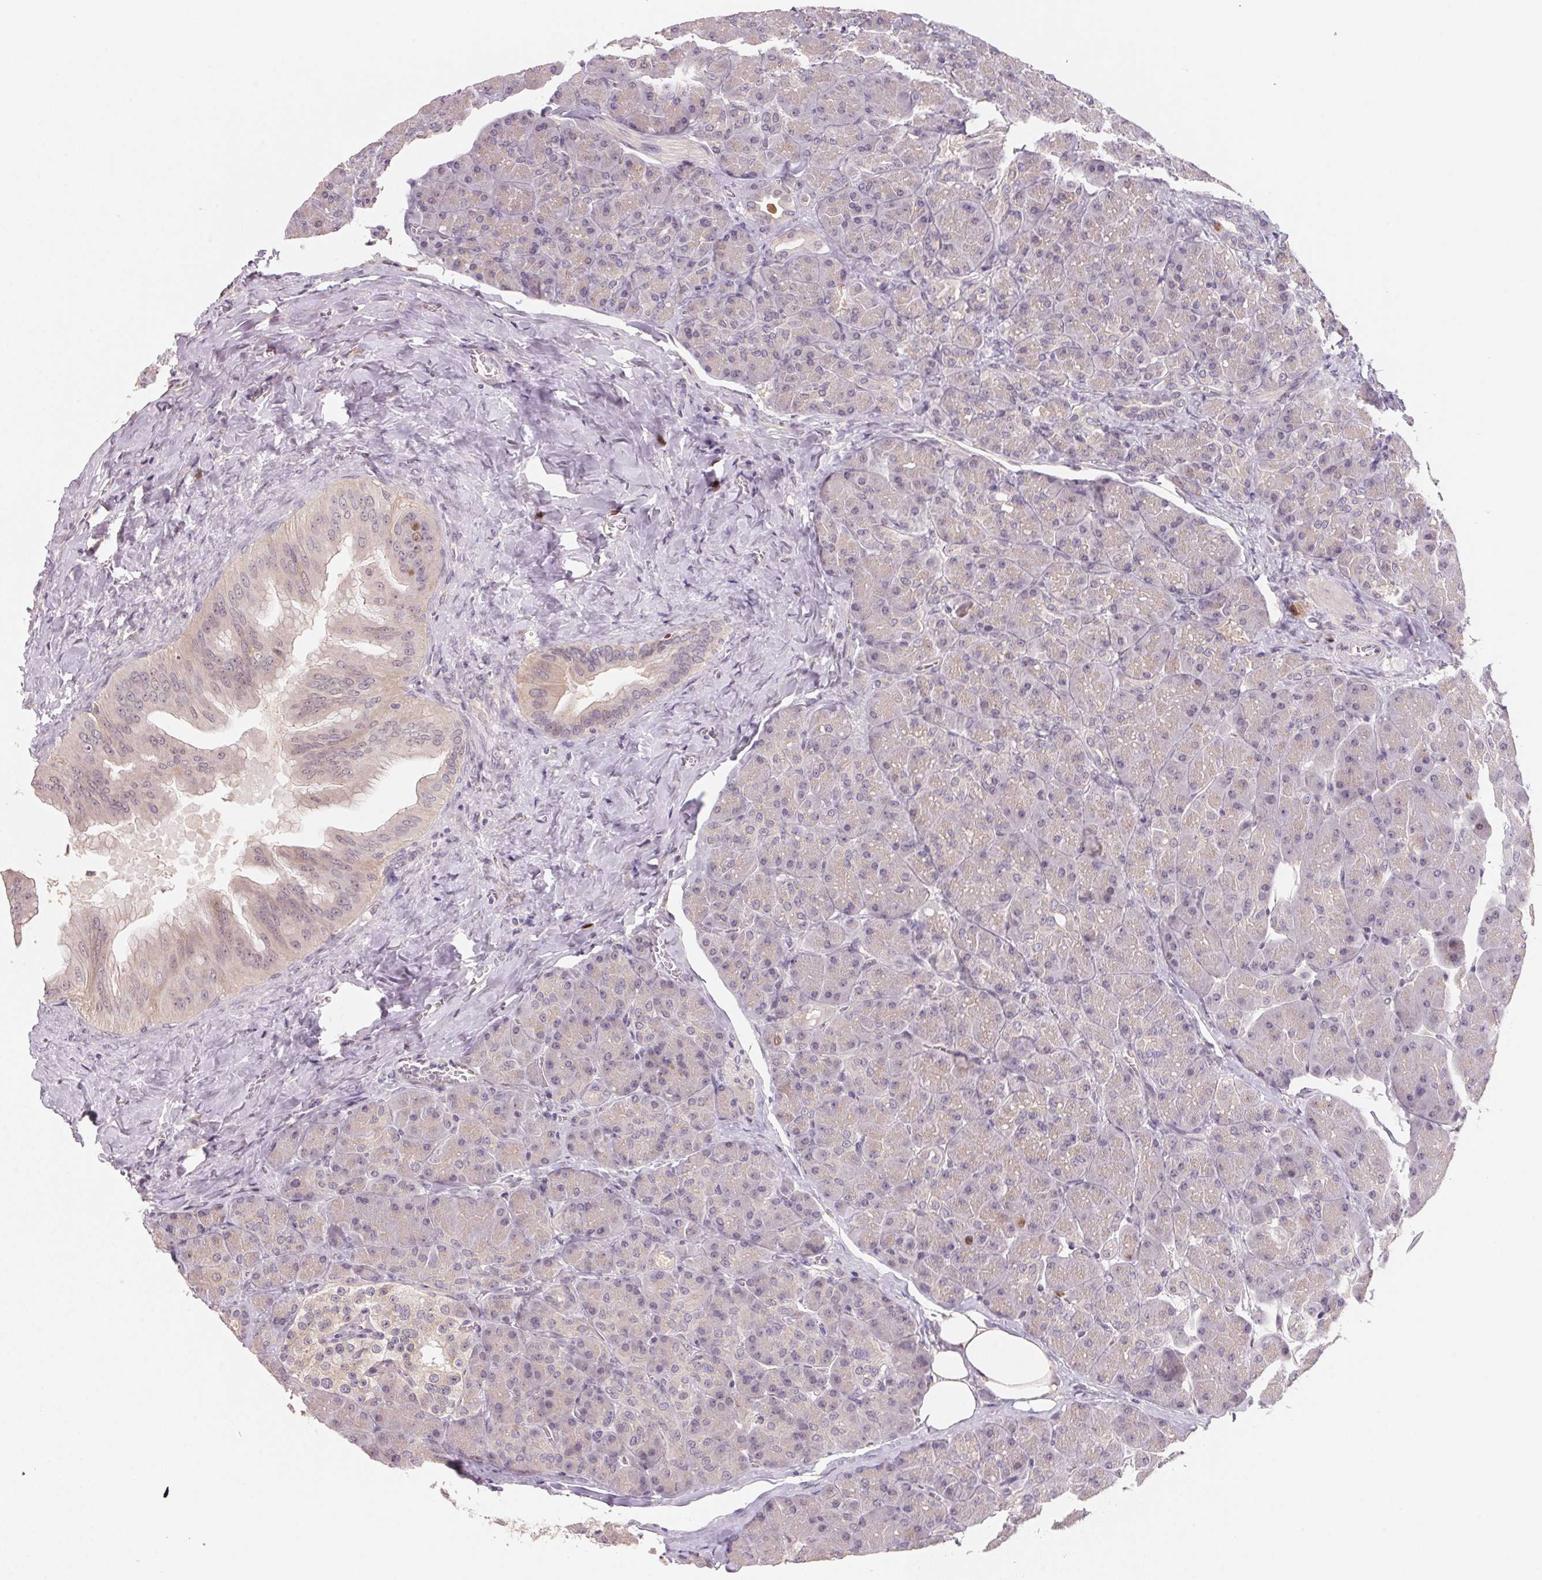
{"staining": {"intensity": "negative", "quantity": "none", "location": "none"}, "tissue": "pancreas", "cell_type": "Exocrine glandular cells", "image_type": "normal", "snomed": [{"axis": "morphology", "description": "Normal tissue, NOS"}, {"axis": "topography", "description": "Pancreas"}], "caption": "Exocrine glandular cells are negative for brown protein staining in normal pancreas. (Brightfield microscopy of DAB (3,3'-diaminobenzidine) immunohistochemistry at high magnification).", "gene": "KIFC1", "patient": {"sex": "male", "age": 55}}